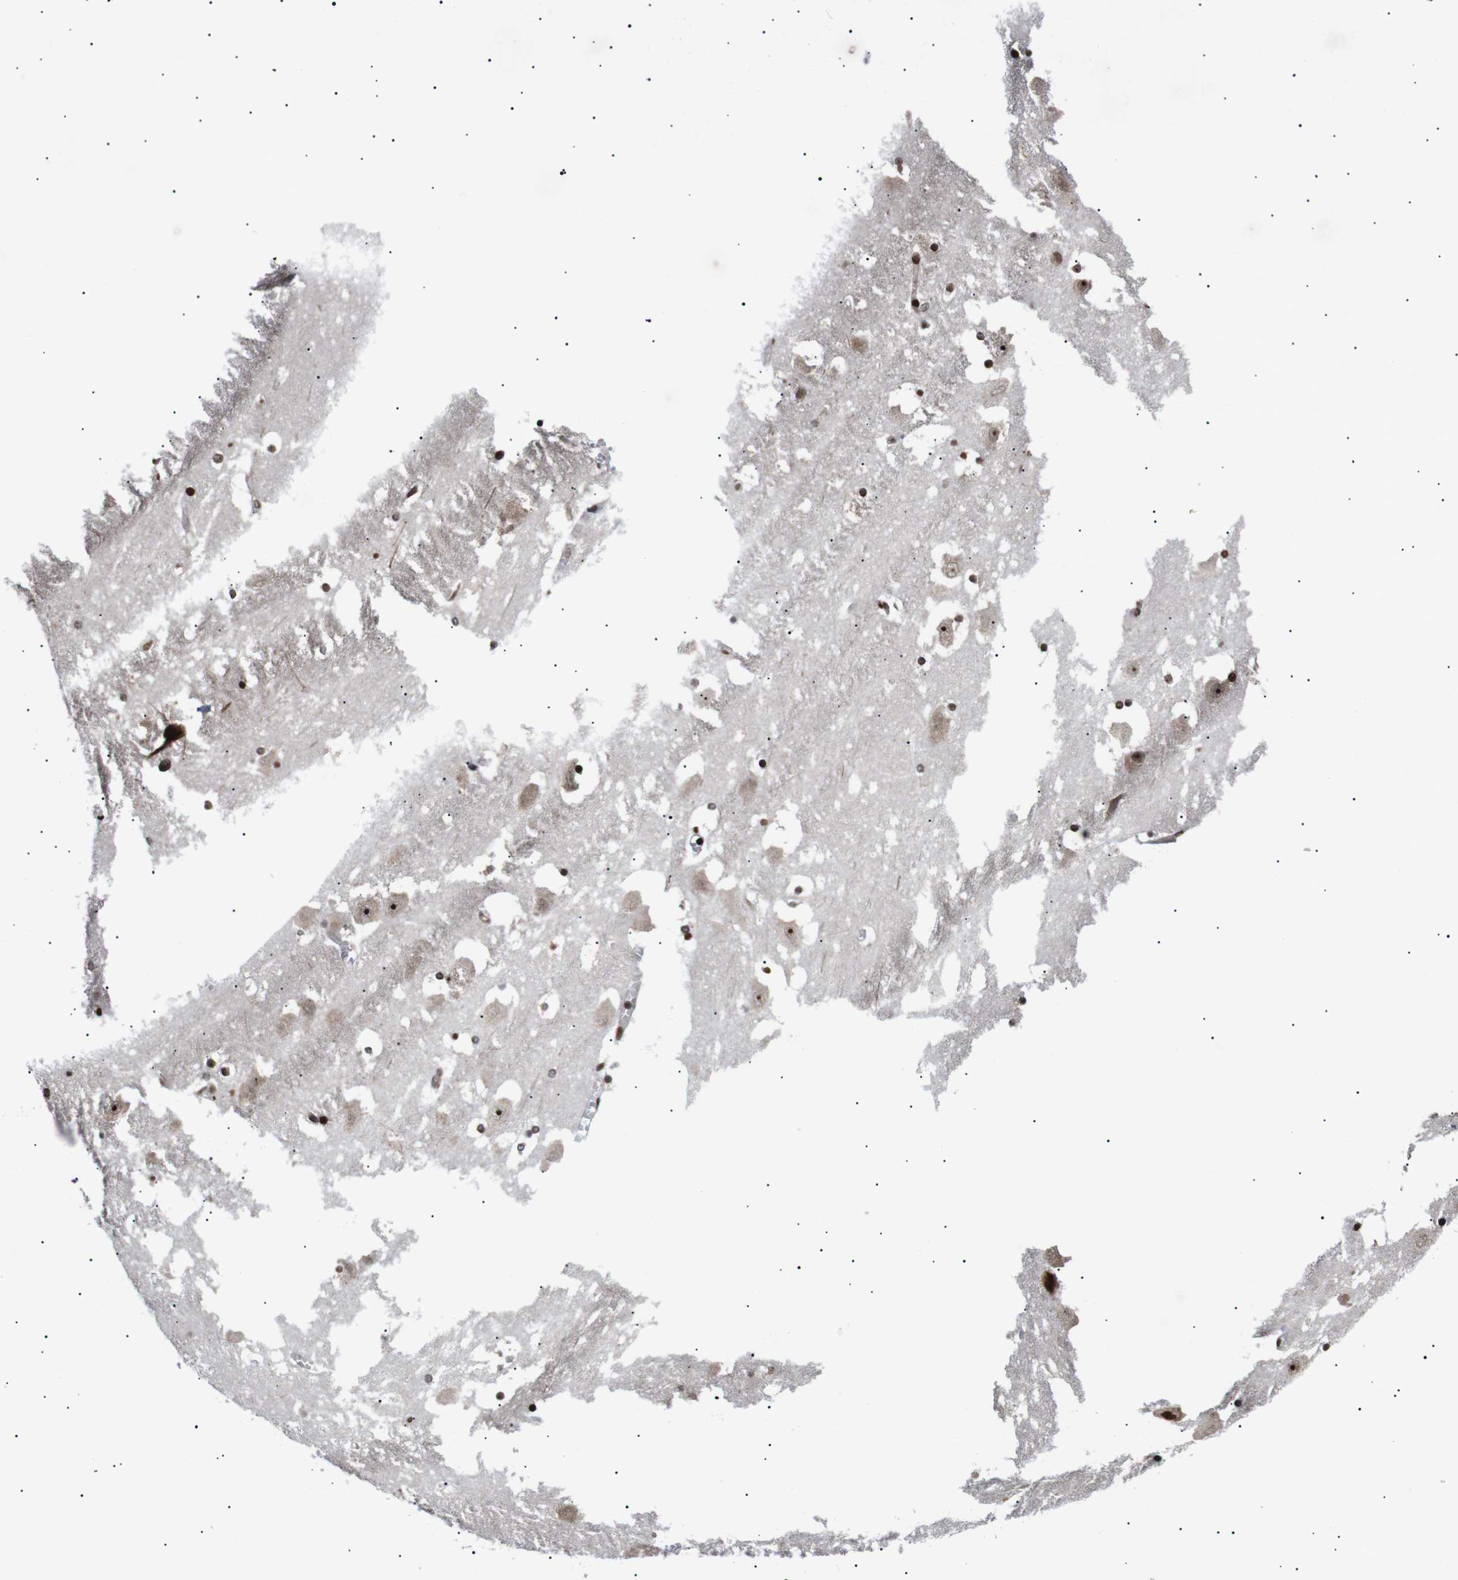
{"staining": {"intensity": "strong", "quantity": "<25%", "location": "nuclear"}, "tissue": "hippocampus", "cell_type": "Glial cells", "image_type": "normal", "snomed": [{"axis": "morphology", "description": "Normal tissue, NOS"}, {"axis": "topography", "description": "Hippocampus"}], "caption": "IHC histopathology image of benign human hippocampus stained for a protein (brown), which demonstrates medium levels of strong nuclear staining in about <25% of glial cells.", "gene": "KIF23", "patient": {"sex": "male", "age": 45}}